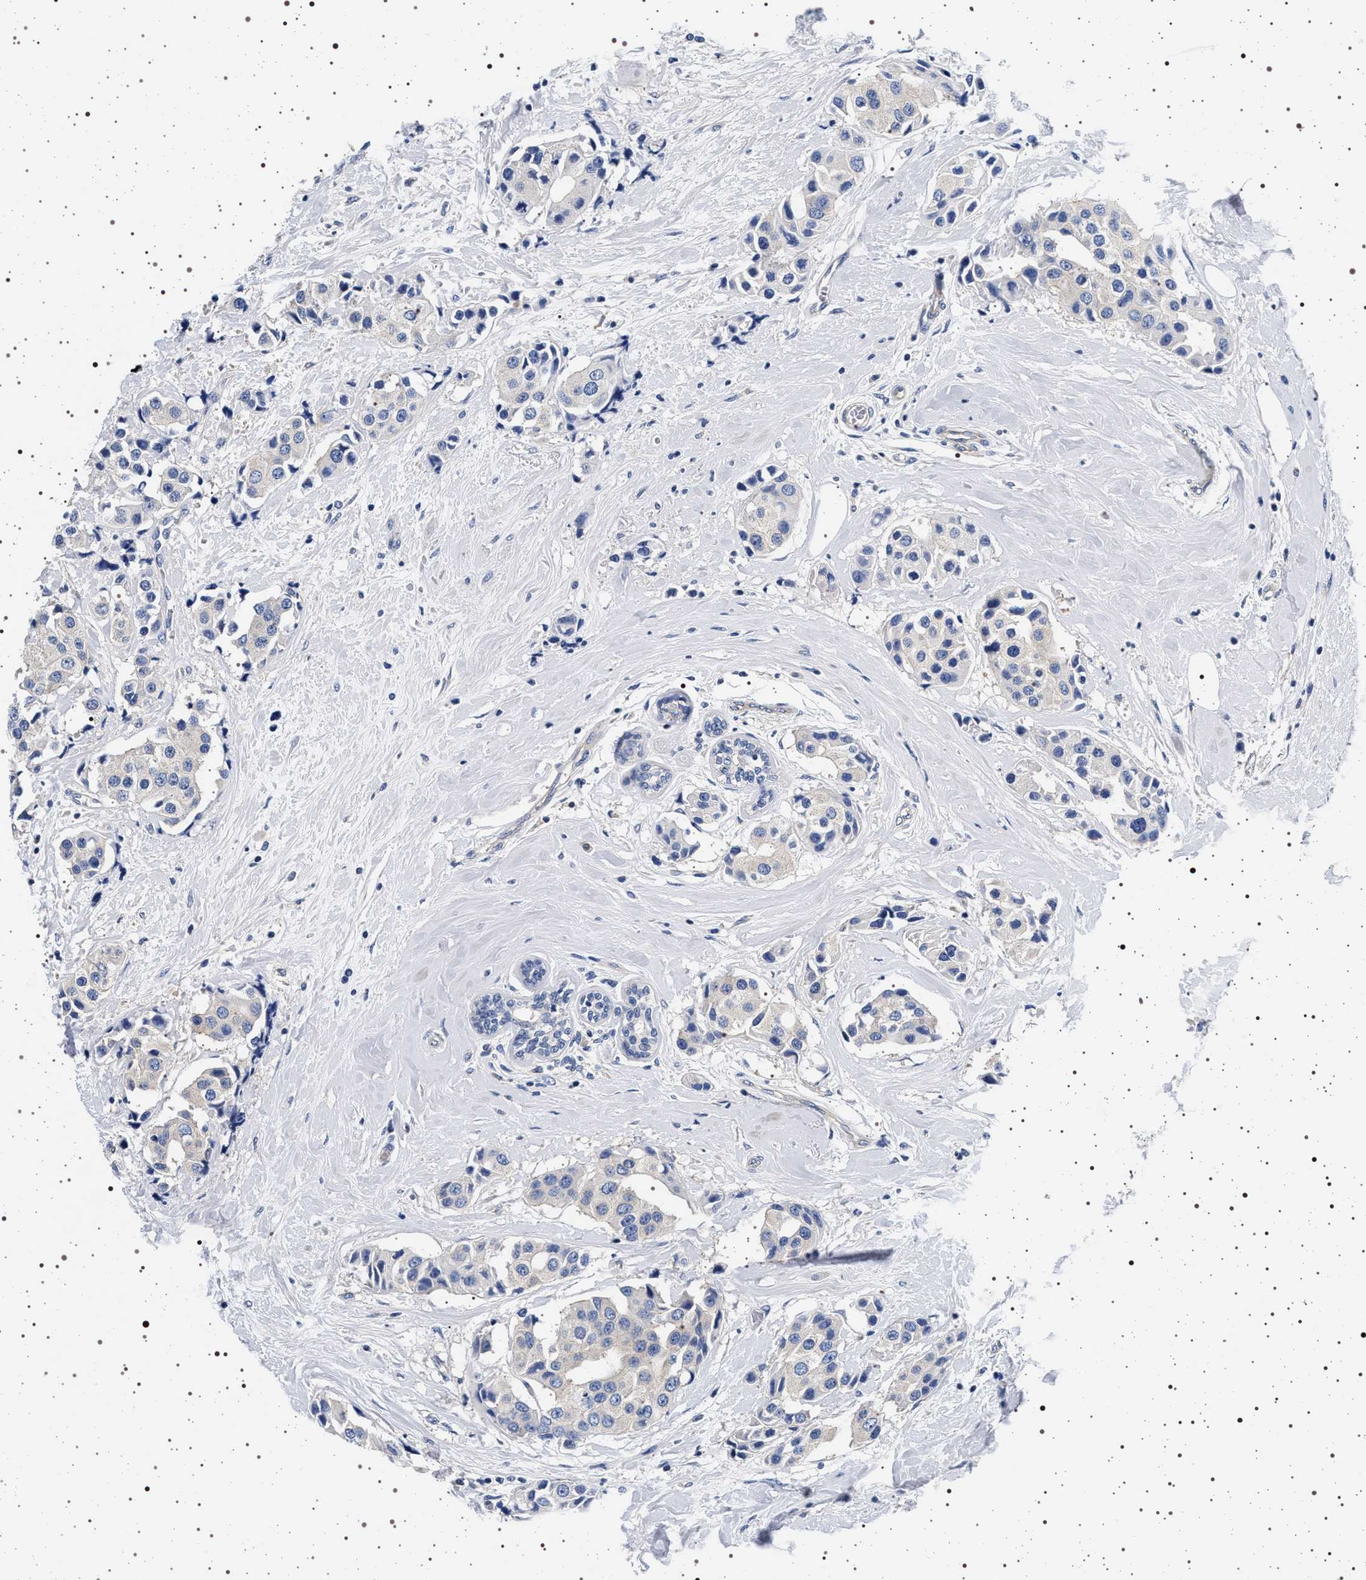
{"staining": {"intensity": "negative", "quantity": "none", "location": "none"}, "tissue": "breast cancer", "cell_type": "Tumor cells", "image_type": "cancer", "snomed": [{"axis": "morphology", "description": "Normal tissue, NOS"}, {"axis": "morphology", "description": "Duct carcinoma"}, {"axis": "topography", "description": "Breast"}], "caption": "This is an IHC image of breast infiltrating ductal carcinoma. There is no expression in tumor cells.", "gene": "HSD17B1", "patient": {"sex": "female", "age": 39}}